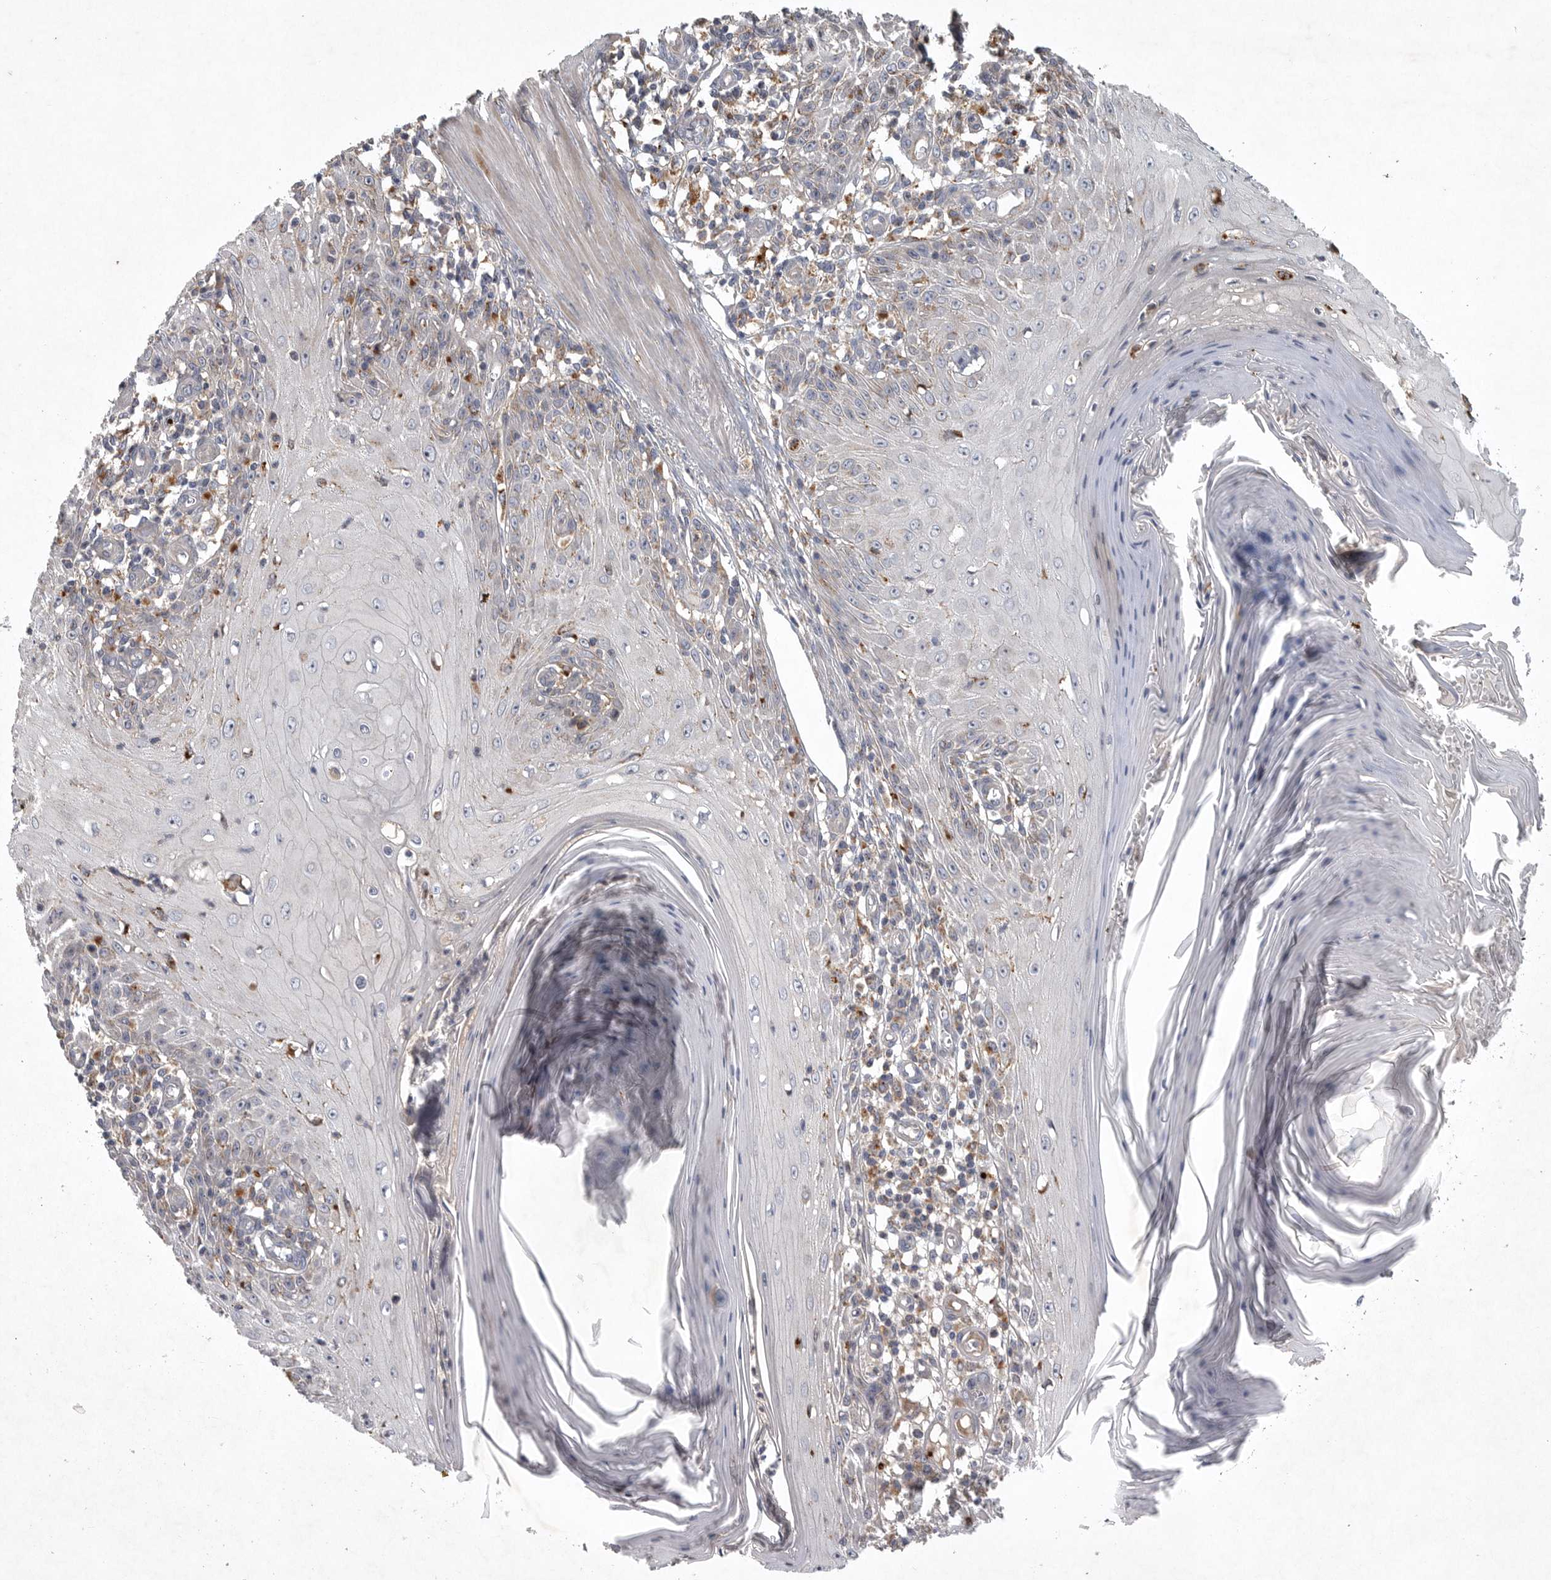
{"staining": {"intensity": "negative", "quantity": "none", "location": "none"}, "tissue": "skin cancer", "cell_type": "Tumor cells", "image_type": "cancer", "snomed": [{"axis": "morphology", "description": "Squamous cell carcinoma, NOS"}, {"axis": "topography", "description": "Skin"}], "caption": "A high-resolution image shows immunohistochemistry (IHC) staining of squamous cell carcinoma (skin), which reveals no significant staining in tumor cells.", "gene": "LAMTOR3", "patient": {"sex": "female", "age": 73}}